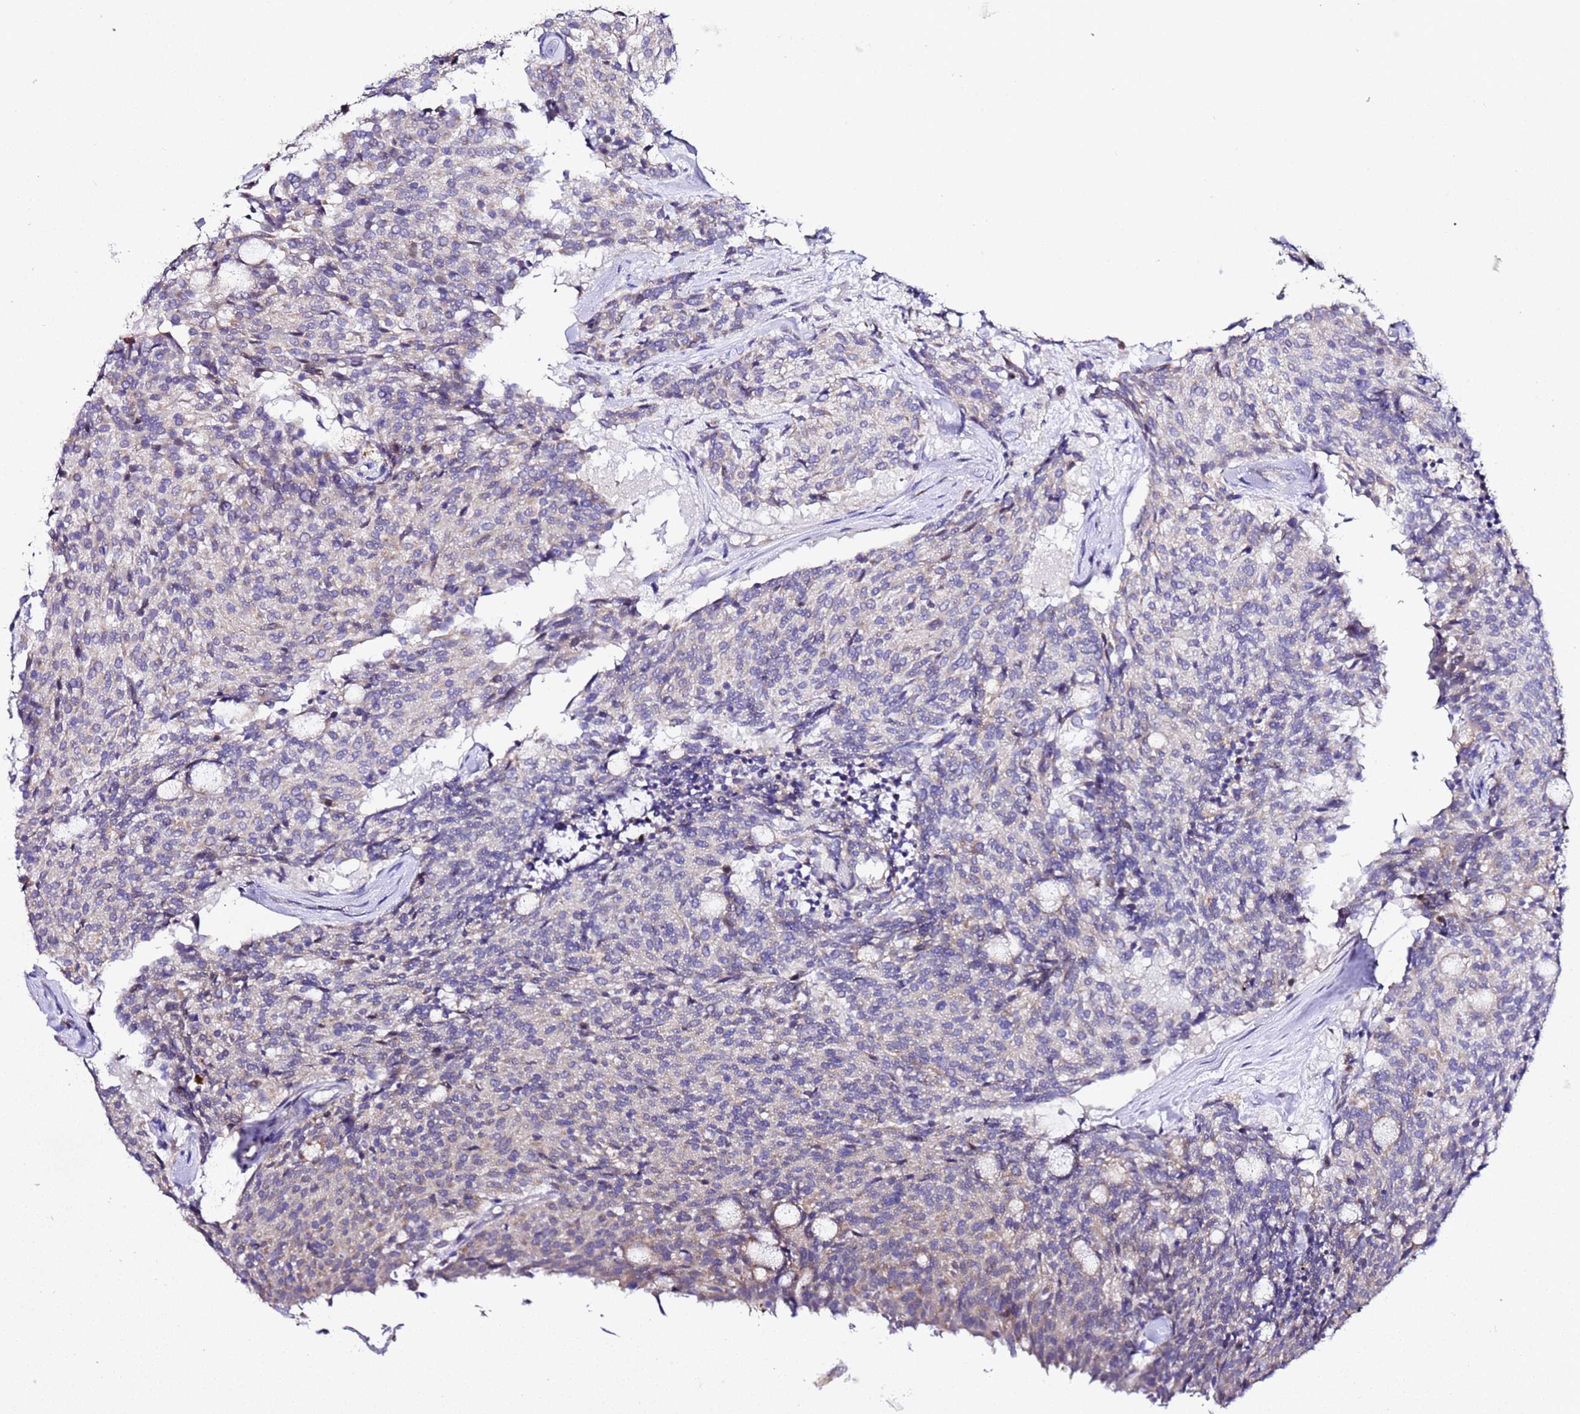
{"staining": {"intensity": "negative", "quantity": "none", "location": "none"}, "tissue": "carcinoid", "cell_type": "Tumor cells", "image_type": "cancer", "snomed": [{"axis": "morphology", "description": "Carcinoid, malignant, NOS"}, {"axis": "topography", "description": "Pancreas"}], "caption": "This histopathology image is of malignant carcinoid stained with immunohistochemistry to label a protein in brown with the nuclei are counter-stained blue. There is no expression in tumor cells. (Stains: DAB (3,3'-diaminobenzidine) IHC with hematoxylin counter stain, Microscopy: brightfield microscopy at high magnification).", "gene": "ALG3", "patient": {"sex": "female", "age": 54}}